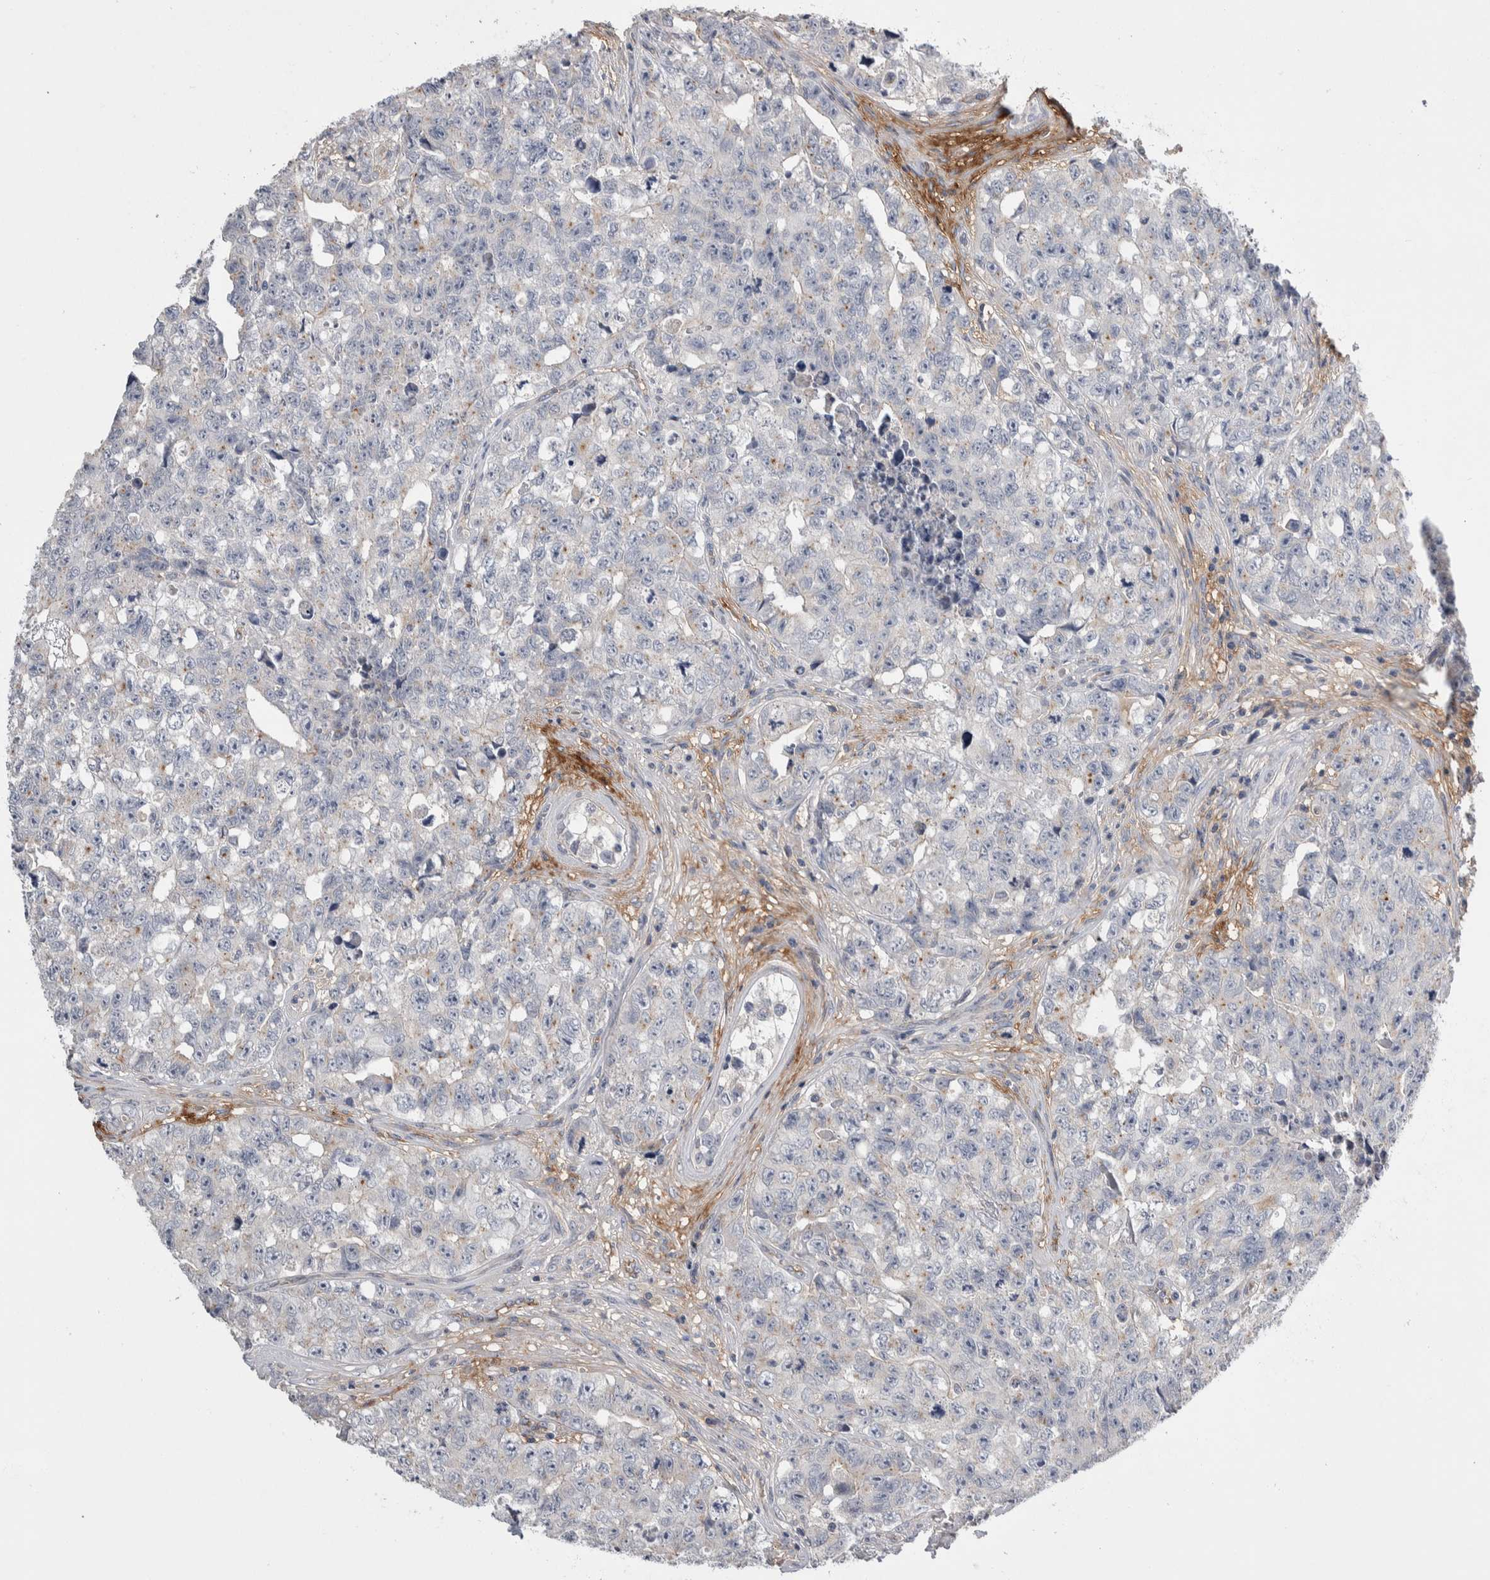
{"staining": {"intensity": "negative", "quantity": "none", "location": "none"}, "tissue": "testis cancer", "cell_type": "Tumor cells", "image_type": "cancer", "snomed": [{"axis": "morphology", "description": "Carcinoma, Embryonal, NOS"}, {"axis": "topography", "description": "Testis"}], "caption": "Immunohistochemistry (IHC) of embryonal carcinoma (testis) shows no expression in tumor cells.", "gene": "CEP131", "patient": {"sex": "male", "age": 28}}